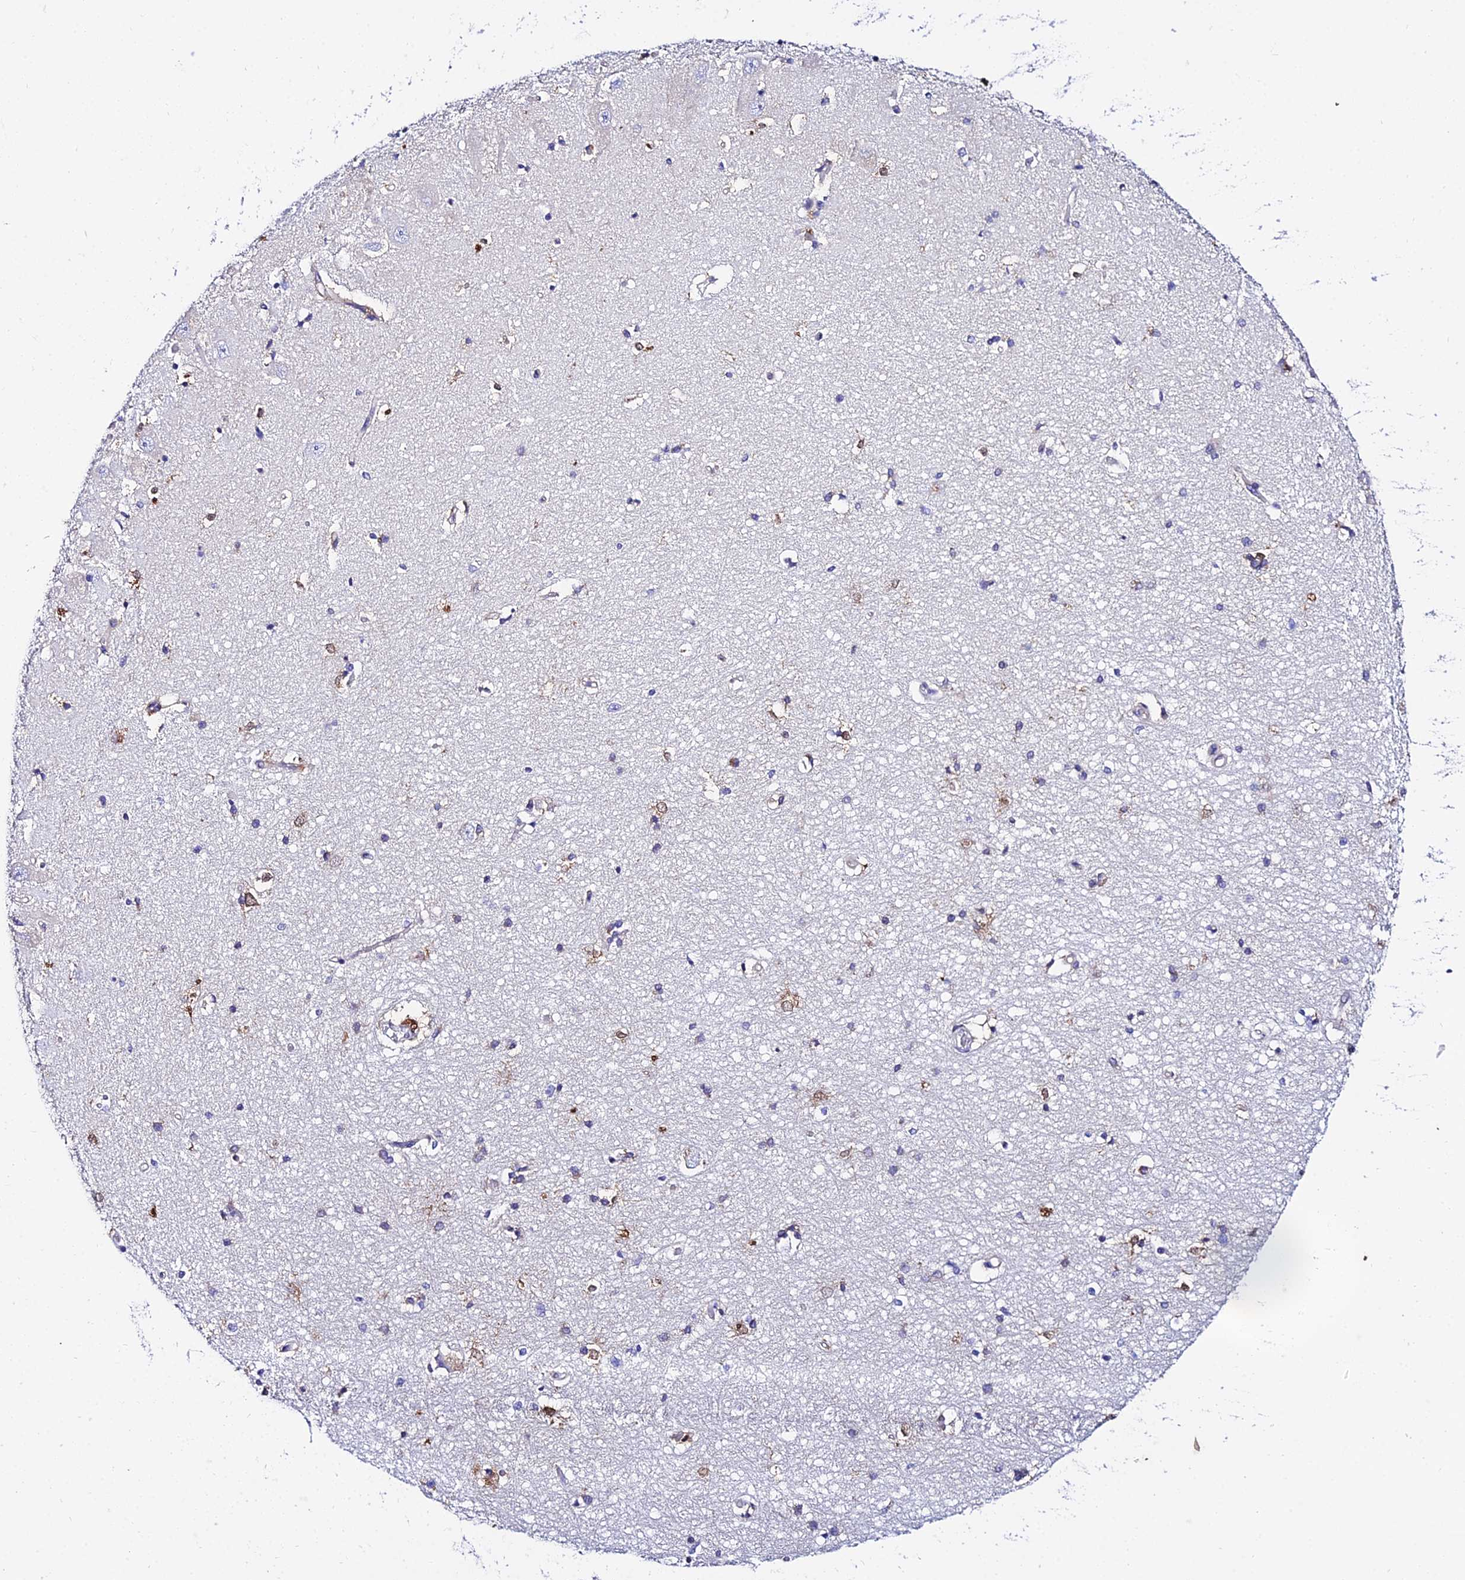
{"staining": {"intensity": "moderate", "quantity": "<25%", "location": "cytoplasmic/membranous,nuclear"}, "tissue": "hippocampus", "cell_type": "Glial cells", "image_type": "normal", "snomed": [{"axis": "morphology", "description": "Normal tissue, NOS"}, {"axis": "topography", "description": "Hippocampus"}], "caption": "Protein expression analysis of normal hippocampus displays moderate cytoplasmic/membranous,nuclear positivity in about <25% of glial cells. The staining was performed using DAB (3,3'-diaminobenzidine) to visualize the protein expression in brown, while the nuclei were stained in blue with hematoxylin (Magnification: 20x).", "gene": "S100A16", "patient": {"sex": "male", "age": 45}}